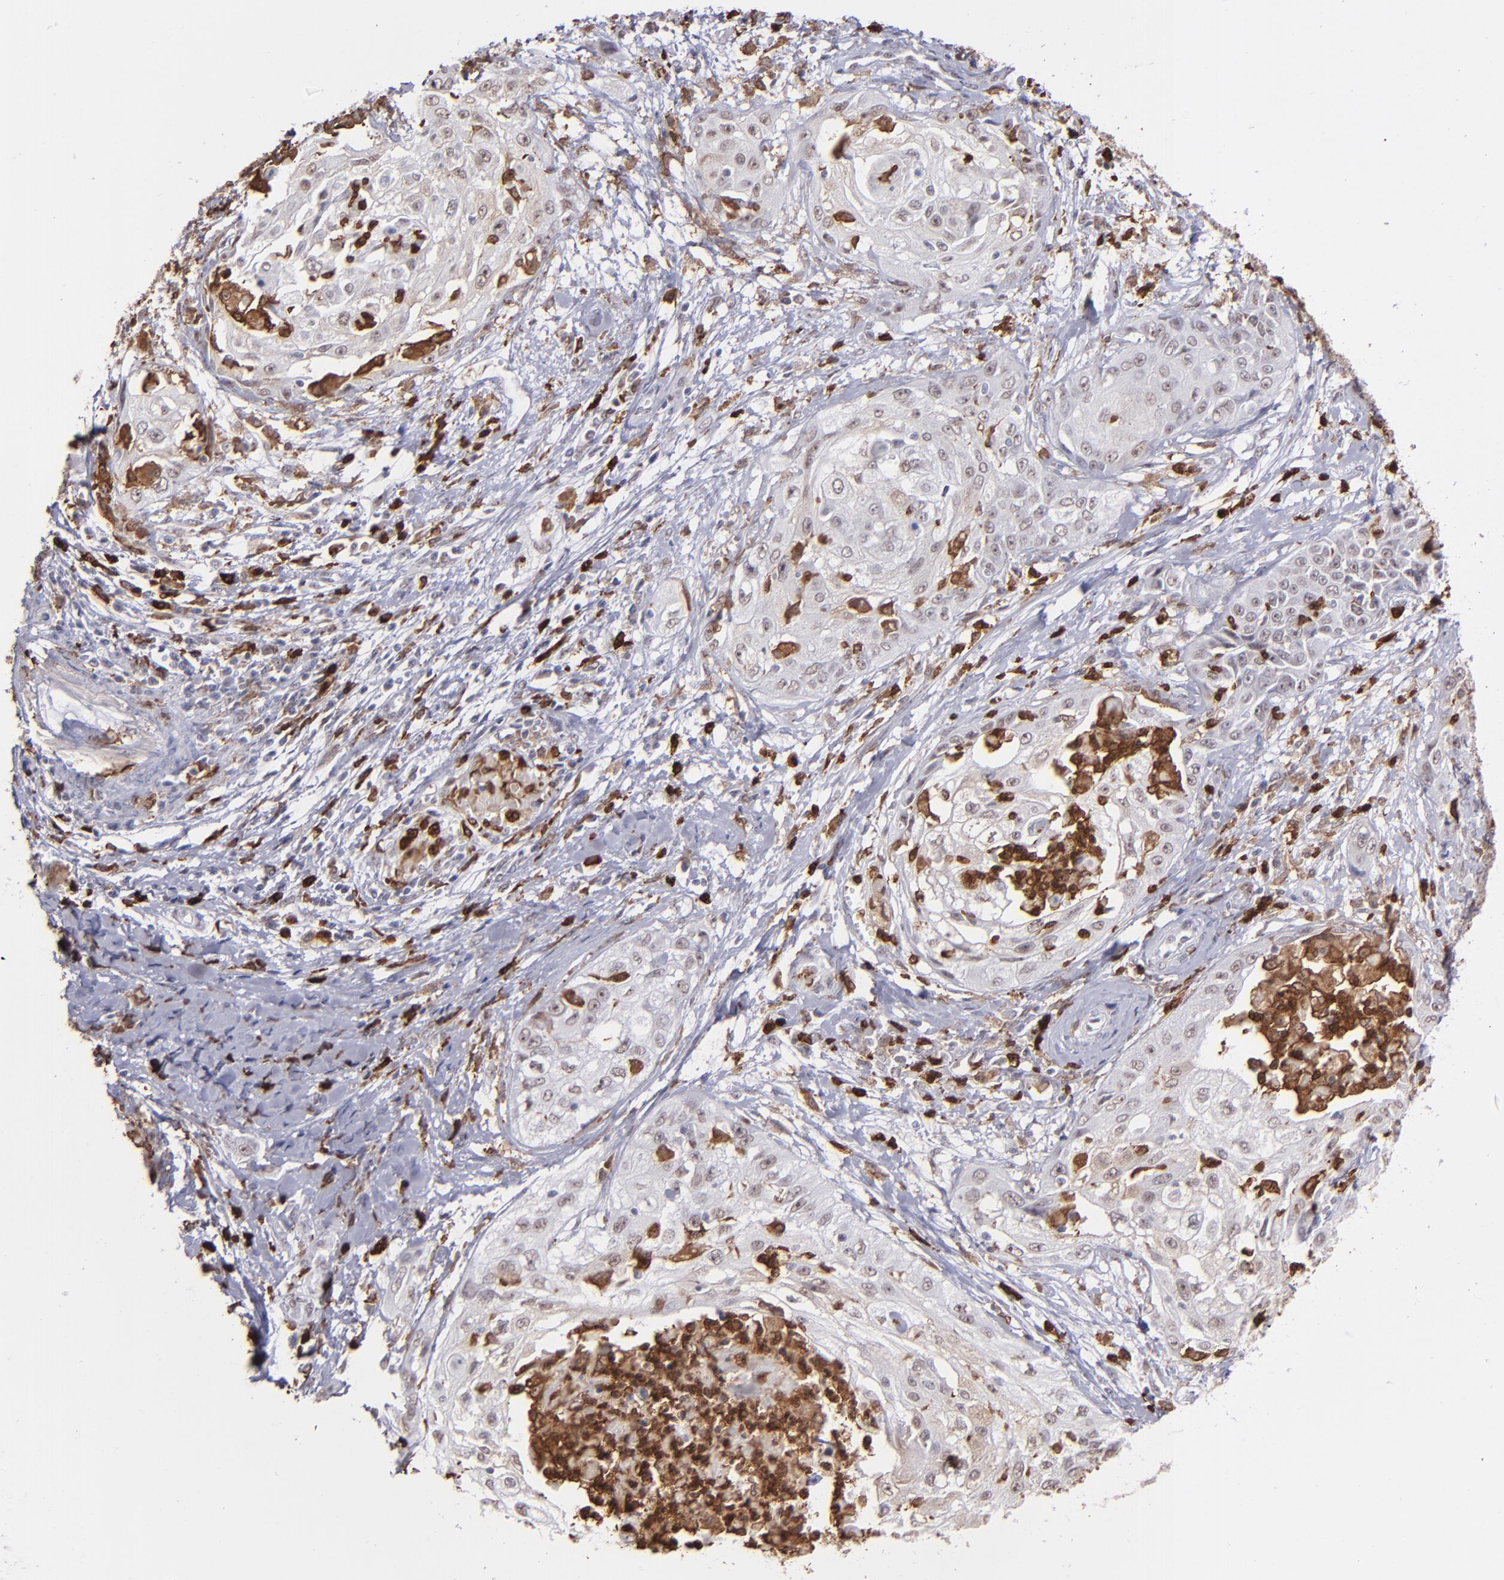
{"staining": {"intensity": "negative", "quantity": "none", "location": "none"}, "tissue": "cervical cancer", "cell_type": "Tumor cells", "image_type": "cancer", "snomed": [{"axis": "morphology", "description": "Squamous cell carcinoma, NOS"}, {"axis": "topography", "description": "Cervix"}], "caption": "The immunohistochemistry (IHC) histopathology image has no significant positivity in tumor cells of cervical cancer (squamous cell carcinoma) tissue.", "gene": "NCF2", "patient": {"sex": "female", "age": 64}}